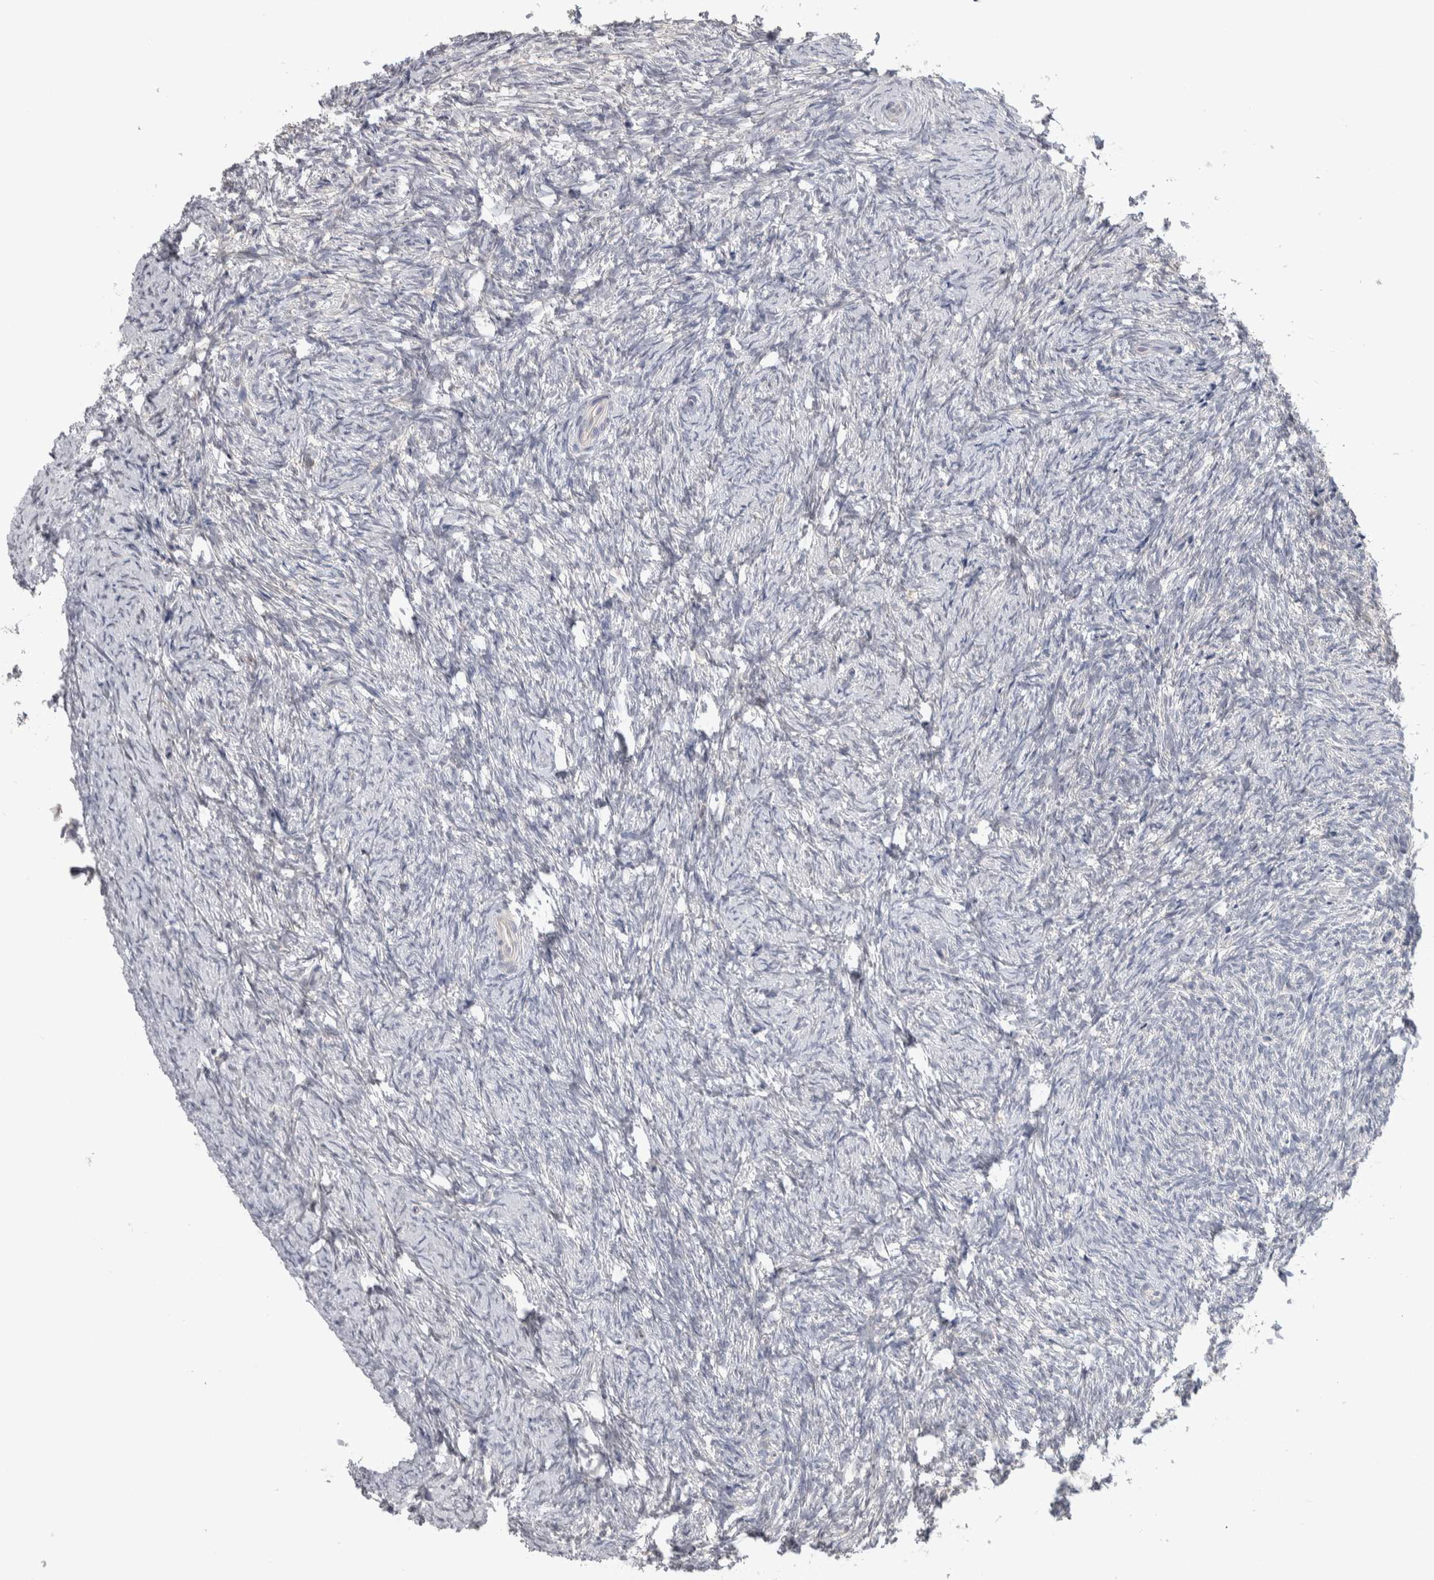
{"staining": {"intensity": "weak", "quantity": ">75%", "location": "cytoplasmic/membranous"}, "tissue": "ovary", "cell_type": "Follicle cells", "image_type": "normal", "snomed": [{"axis": "morphology", "description": "Normal tissue, NOS"}, {"axis": "topography", "description": "Ovary"}], "caption": "This is a micrograph of immunohistochemistry staining of benign ovary, which shows weak expression in the cytoplasmic/membranous of follicle cells.", "gene": "HTATIP2", "patient": {"sex": "female", "age": 41}}